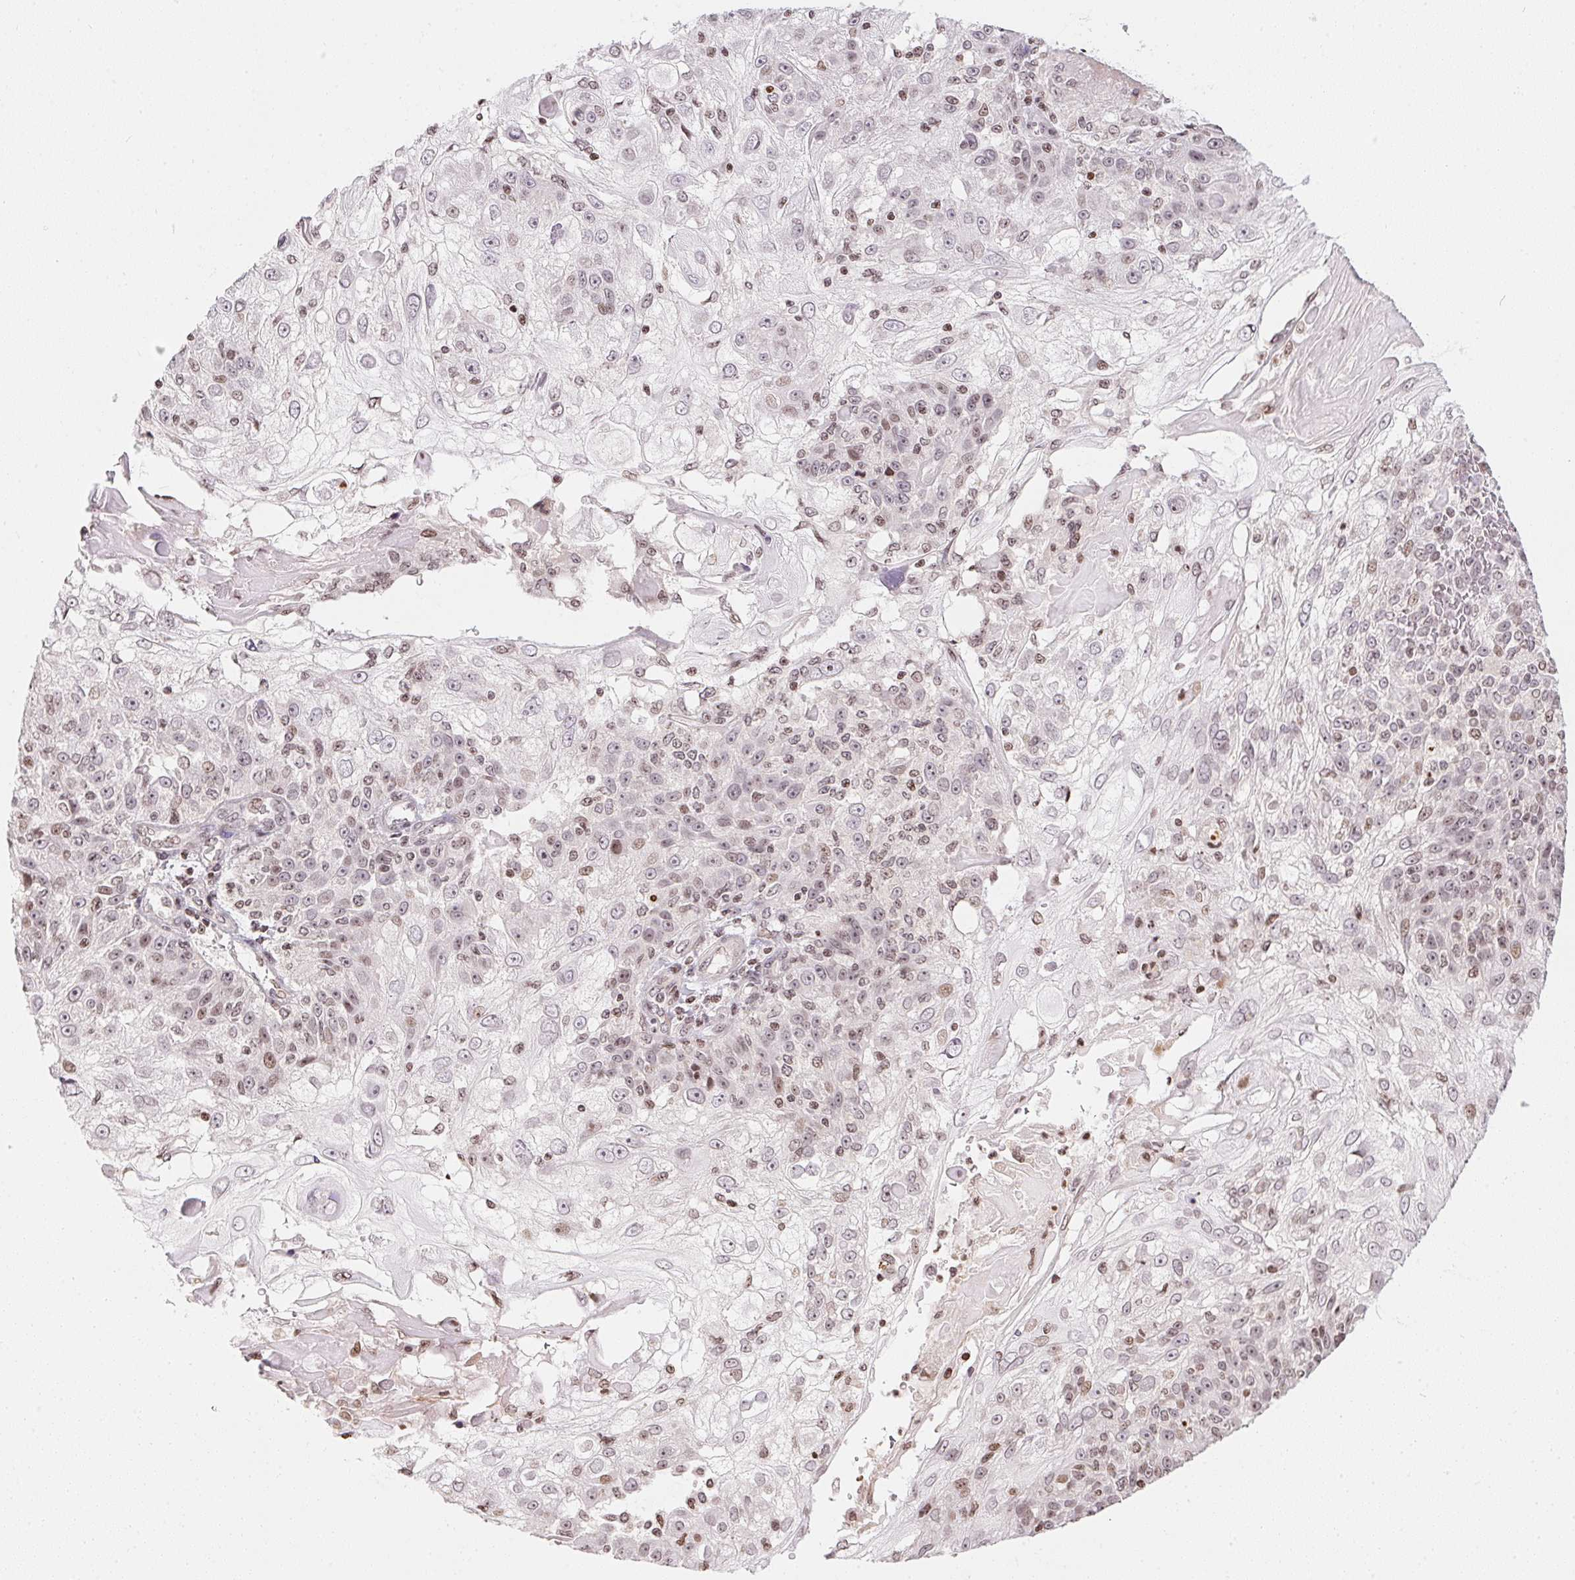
{"staining": {"intensity": "weak", "quantity": "<25%", "location": "nuclear"}, "tissue": "skin cancer", "cell_type": "Tumor cells", "image_type": "cancer", "snomed": [{"axis": "morphology", "description": "Normal tissue, NOS"}, {"axis": "morphology", "description": "Squamous cell carcinoma, NOS"}, {"axis": "topography", "description": "Skin"}], "caption": "IHC histopathology image of neoplastic tissue: human squamous cell carcinoma (skin) stained with DAB shows no significant protein staining in tumor cells.", "gene": "RNF181", "patient": {"sex": "female", "age": 83}}